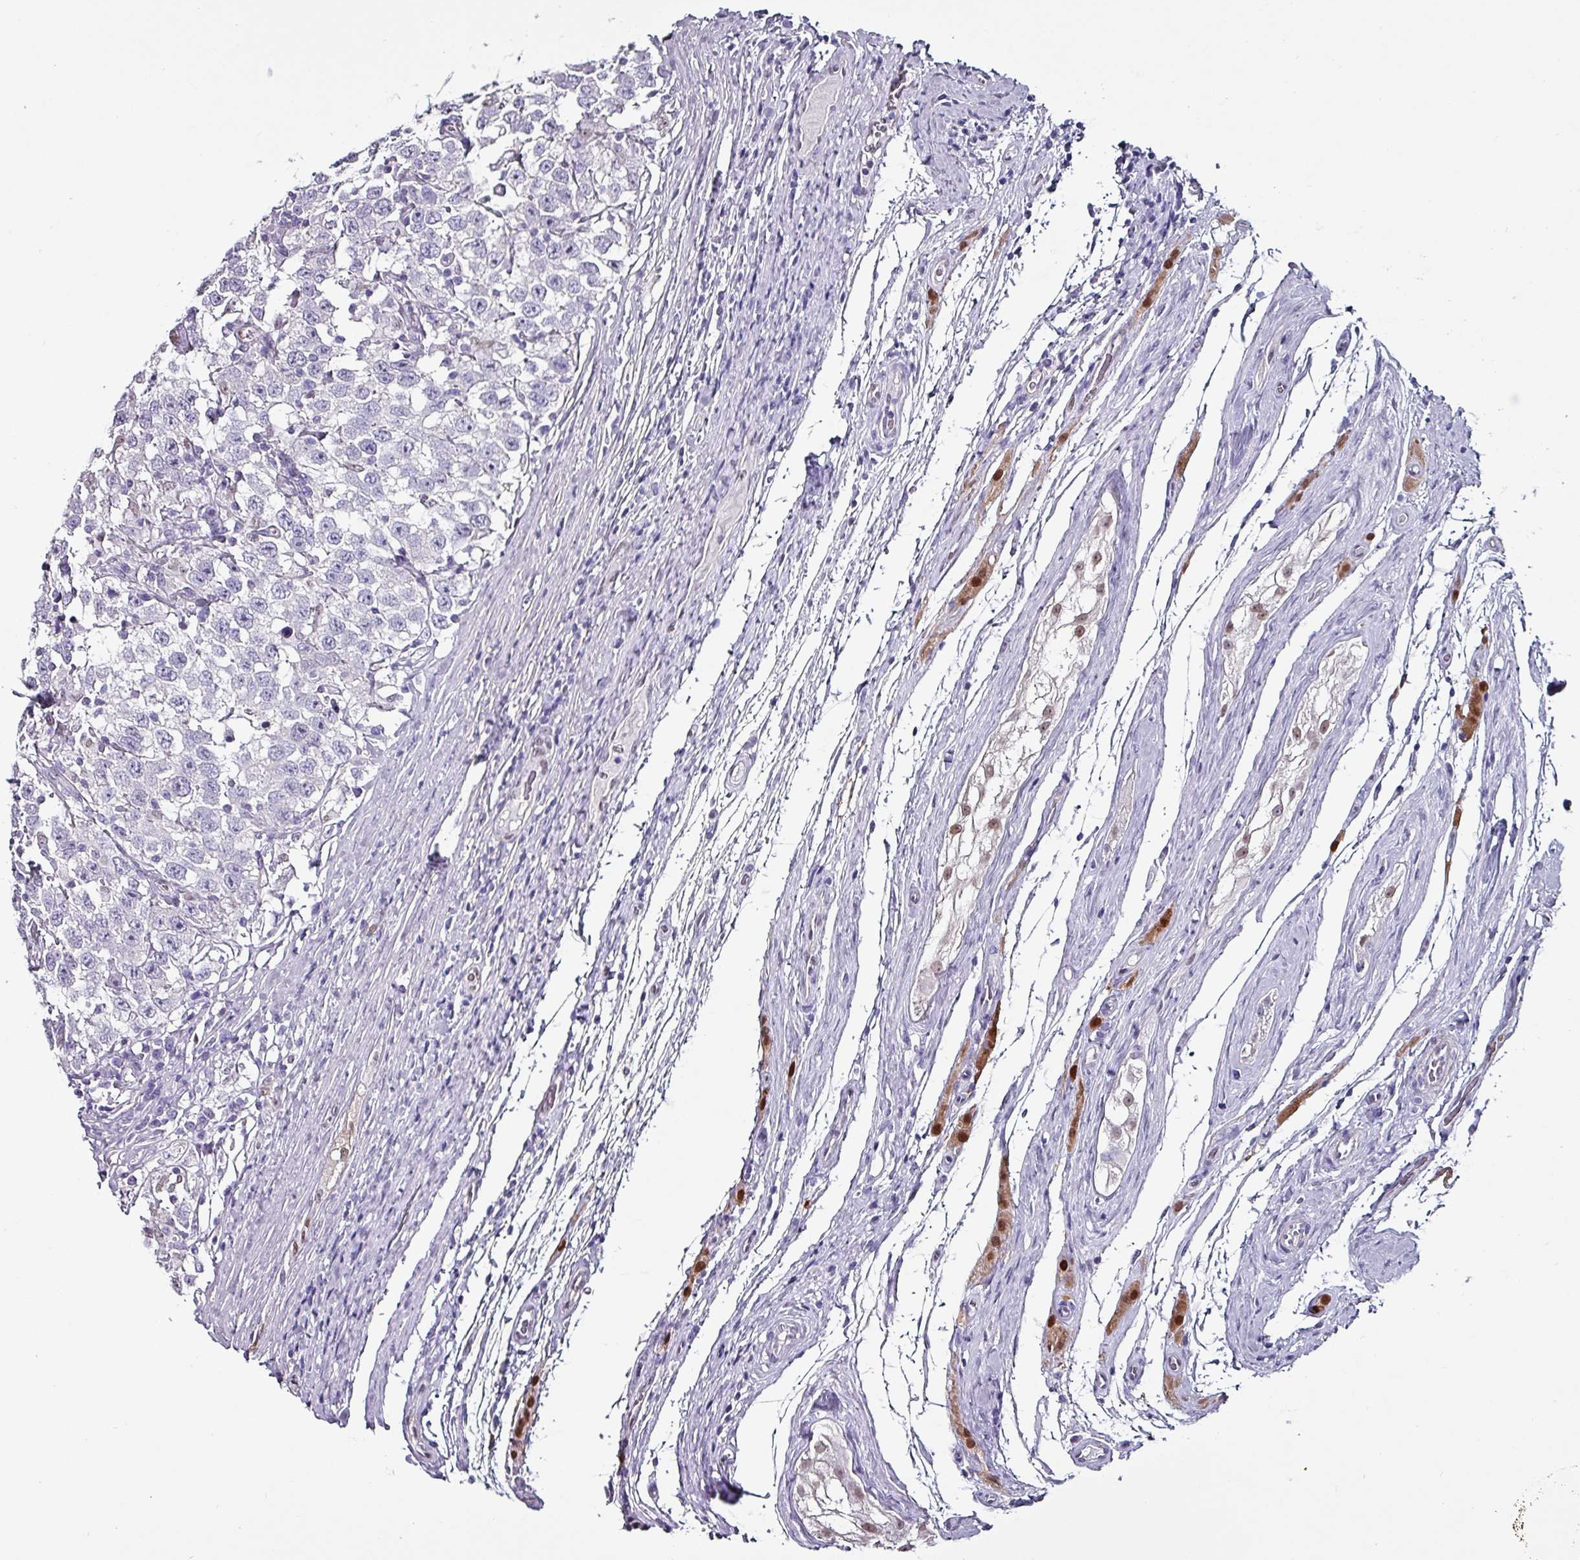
{"staining": {"intensity": "negative", "quantity": "none", "location": "none"}, "tissue": "testis cancer", "cell_type": "Tumor cells", "image_type": "cancer", "snomed": [{"axis": "morphology", "description": "Seminoma, NOS"}, {"axis": "topography", "description": "Testis"}], "caption": "Immunohistochemistry photomicrograph of testis seminoma stained for a protein (brown), which reveals no staining in tumor cells.", "gene": "ZNF816-ZNF321P", "patient": {"sex": "male", "age": 41}}